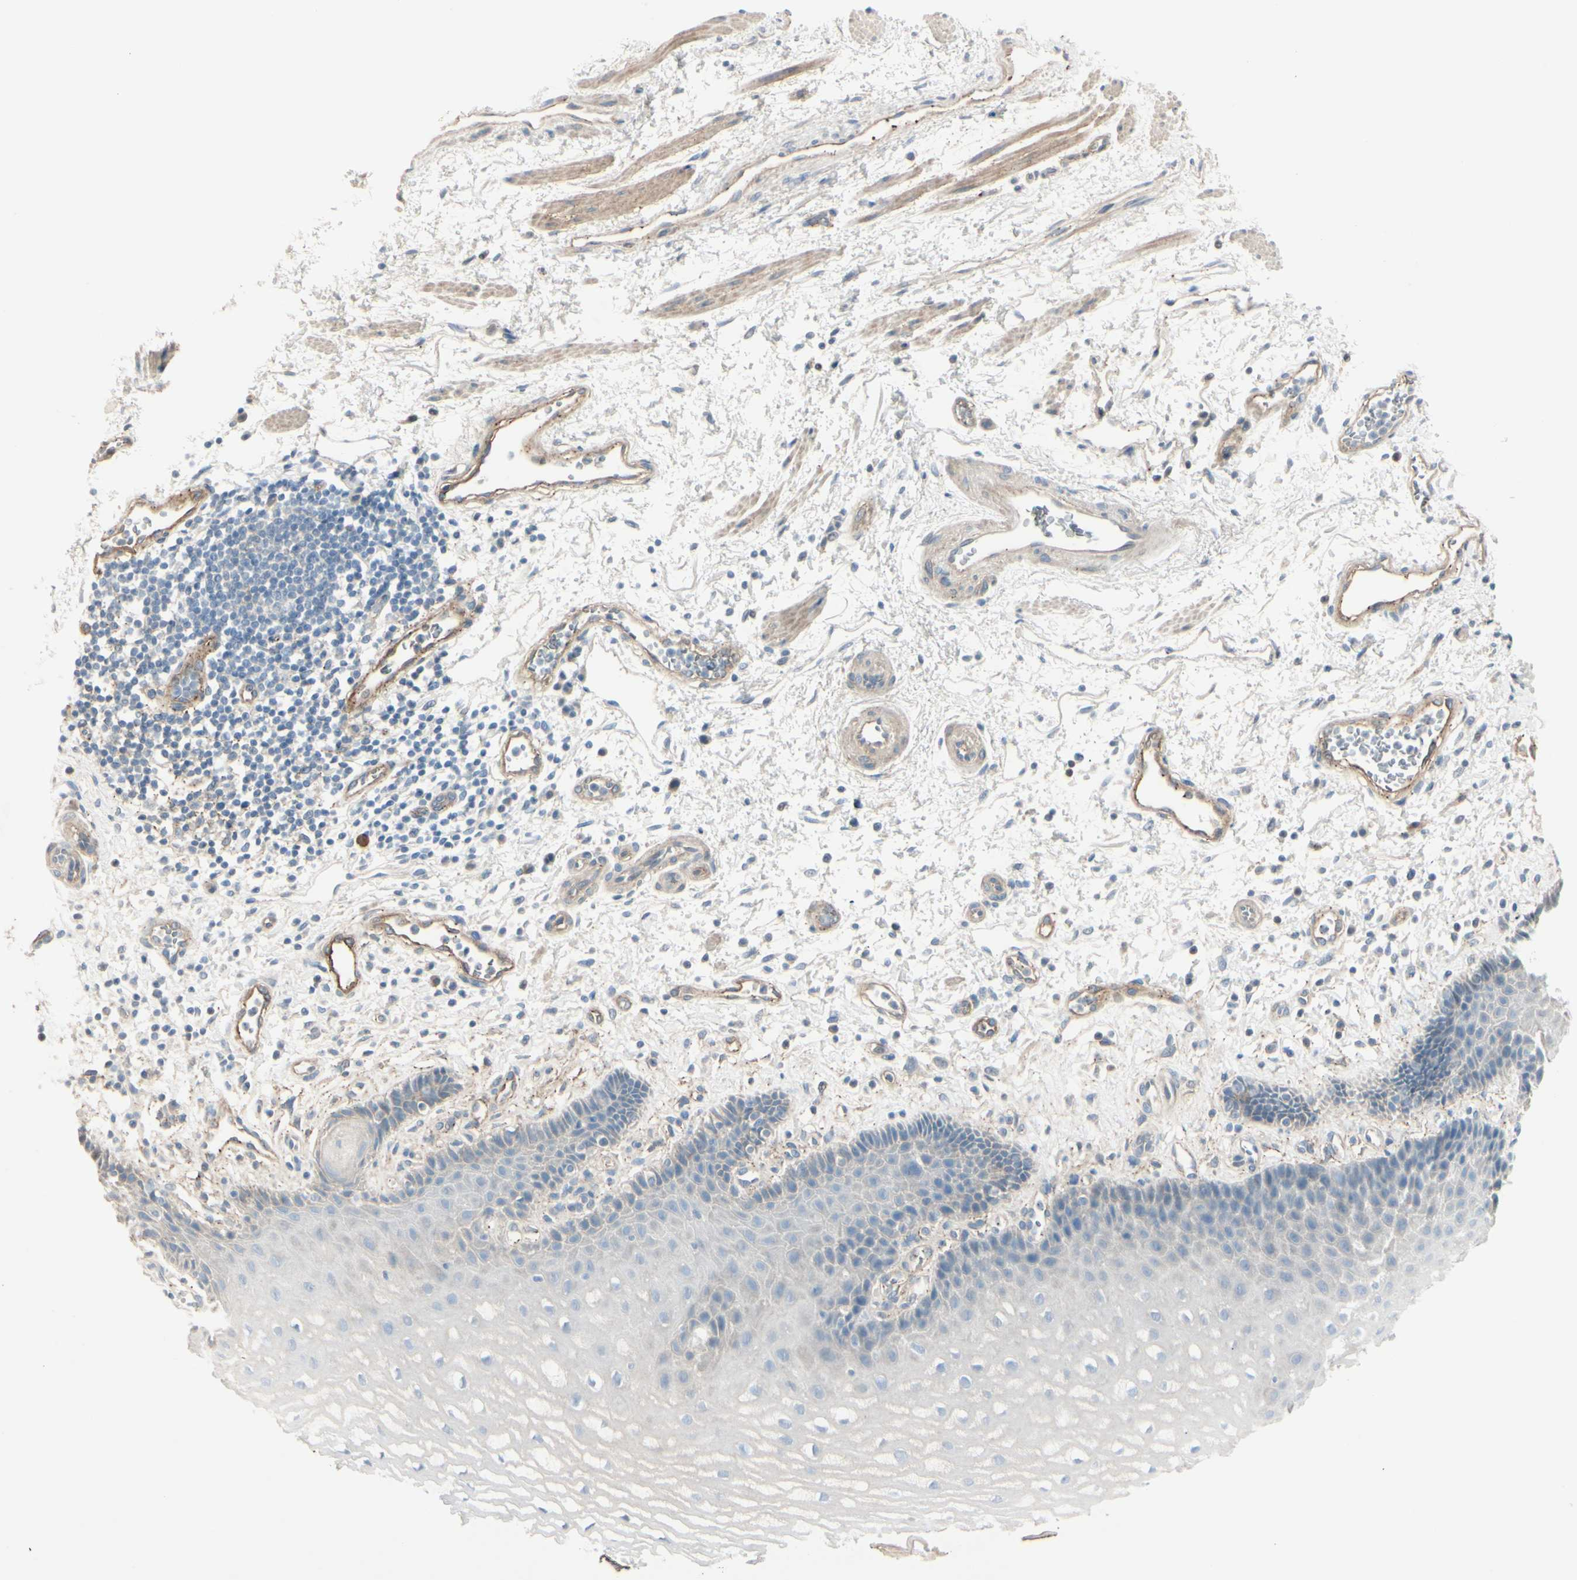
{"staining": {"intensity": "negative", "quantity": "none", "location": "none"}, "tissue": "esophagus", "cell_type": "Squamous epithelial cells", "image_type": "normal", "snomed": [{"axis": "morphology", "description": "Normal tissue, NOS"}, {"axis": "topography", "description": "Esophagus"}], "caption": "Immunohistochemical staining of benign esophagus displays no significant staining in squamous epithelial cells. (Stains: DAB (3,3'-diaminobenzidine) immunohistochemistry with hematoxylin counter stain, Microscopy: brightfield microscopy at high magnification).", "gene": "CACNA2D1", "patient": {"sex": "male", "age": 54}}